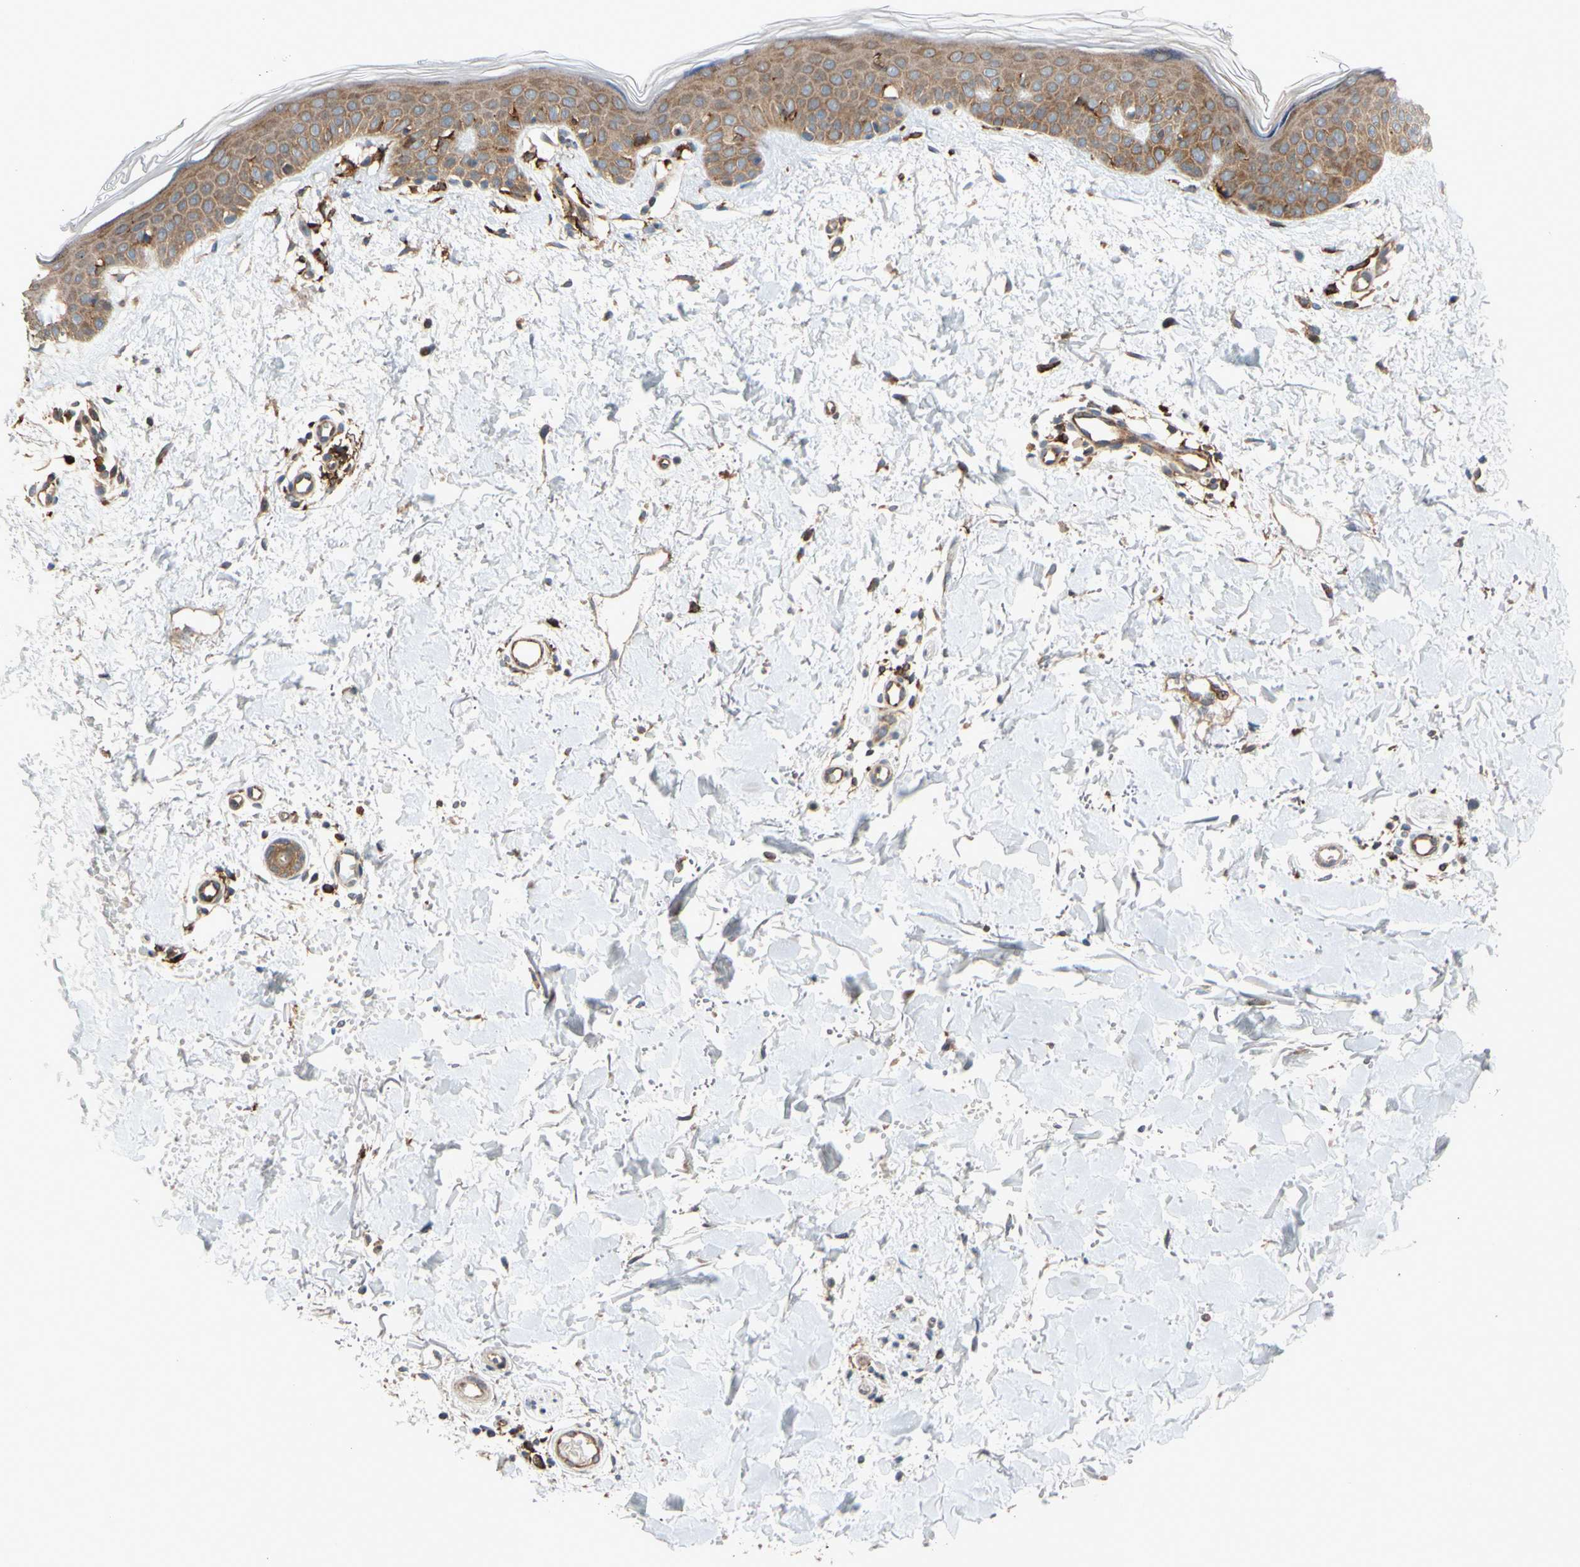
{"staining": {"intensity": "weak", "quantity": ">75%", "location": "cytoplasmic/membranous"}, "tissue": "skin", "cell_type": "Fibroblasts", "image_type": "normal", "snomed": [{"axis": "morphology", "description": "Normal tissue, NOS"}, {"axis": "topography", "description": "Skin"}], "caption": "High-power microscopy captured an IHC photomicrograph of unremarkable skin, revealing weak cytoplasmic/membranous staining in approximately >75% of fibroblasts.", "gene": "ANKHD1", "patient": {"sex": "female", "age": 56}}